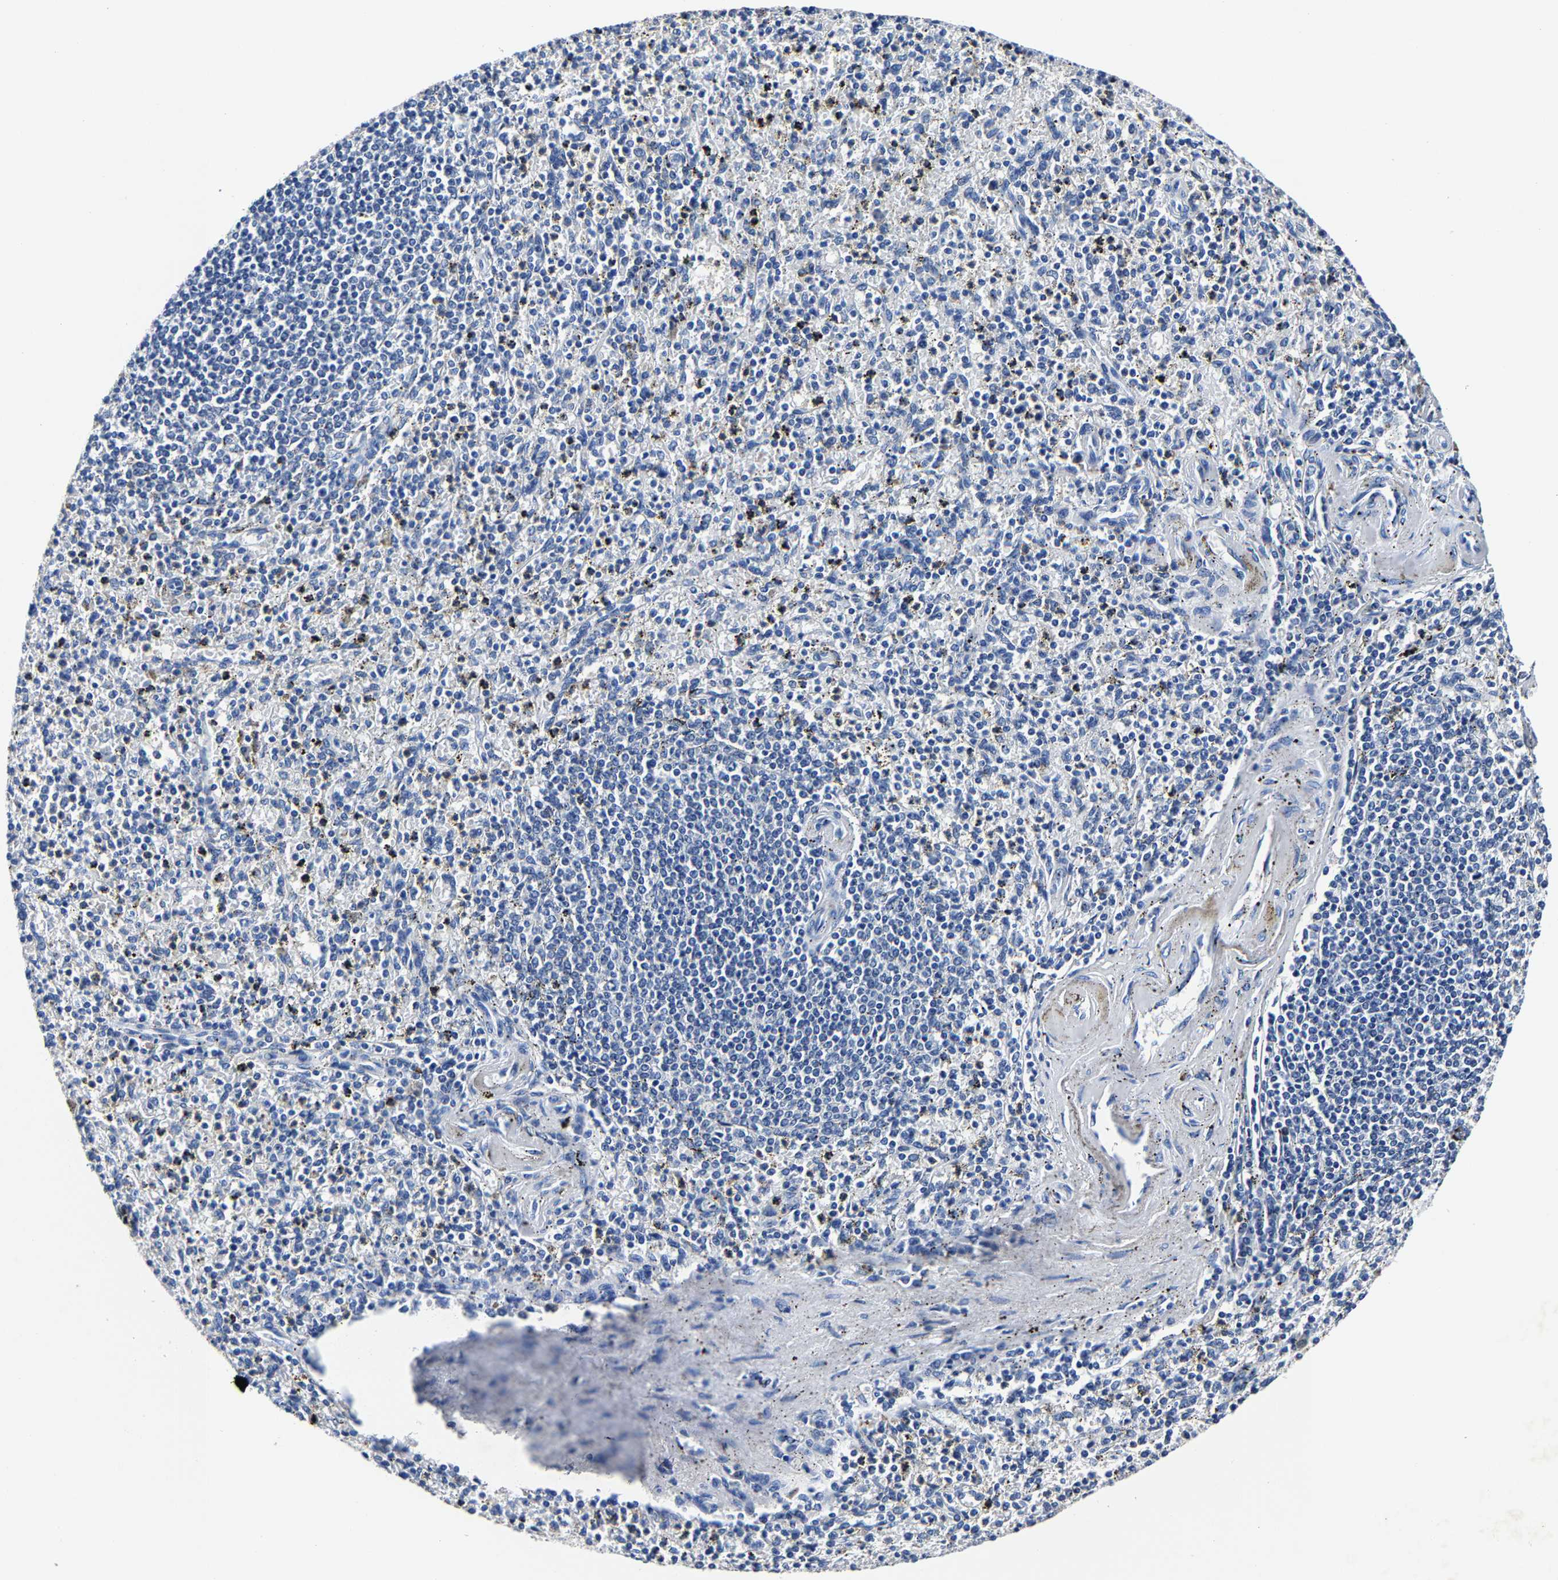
{"staining": {"intensity": "negative", "quantity": "none", "location": "none"}, "tissue": "spleen", "cell_type": "Cells in red pulp", "image_type": "normal", "snomed": [{"axis": "morphology", "description": "Normal tissue, NOS"}, {"axis": "topography", "description": "Spleen"}], "caption": "Immunohistochemical staining of unremarkable spleen displays no significant positivity in cells in red pulp. (Stains: DAB (3,3'-diaminobenzidine) IHC with hematoxylin counter stain, Microscopy: brightfield microscopy at high magnification).", "gene": "PSPH", "patient": {"sex": "male", "age": 72}}